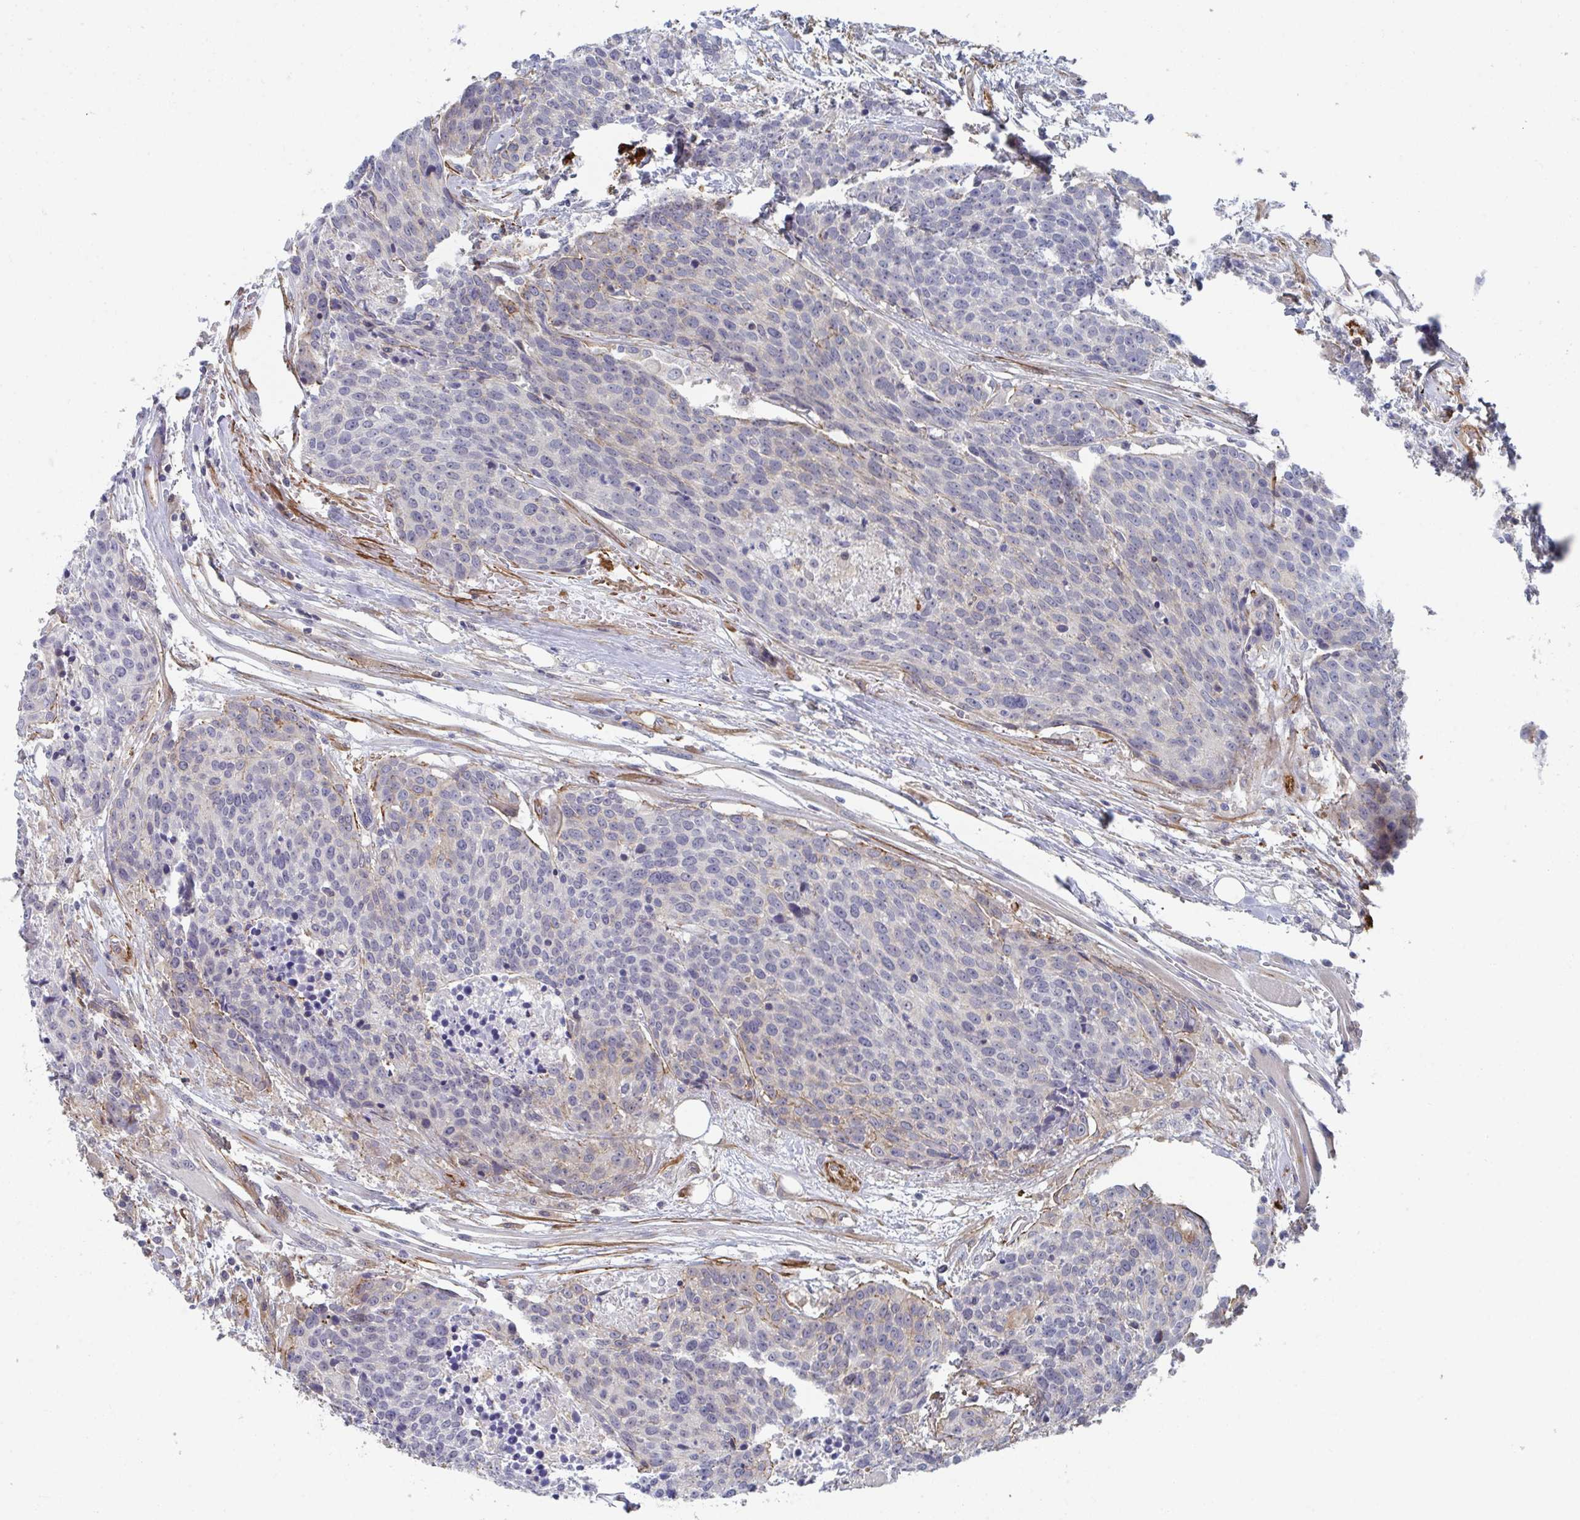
{"staining": {"intensity": "negative", "quantity": "none", "location": "none"}, "tissue": "head and neck cancer", "cell_type": "Tumor cells", "image_type": "cancer", "snomed": [{"axis": "morphology", "description": "Squamous cell carcinoma, NOS"}, {"axis": "topography", "description": "Oral tissue"}, {"axis": "topography", "description": "Head-Neck"}], "caption": "The IHC image has no significant positivity in tumor cells of squamous cell carcinoma (head and neck) tissue.", "gene": "NEURL4", "patient": {"sex": "male", "age": 64}}